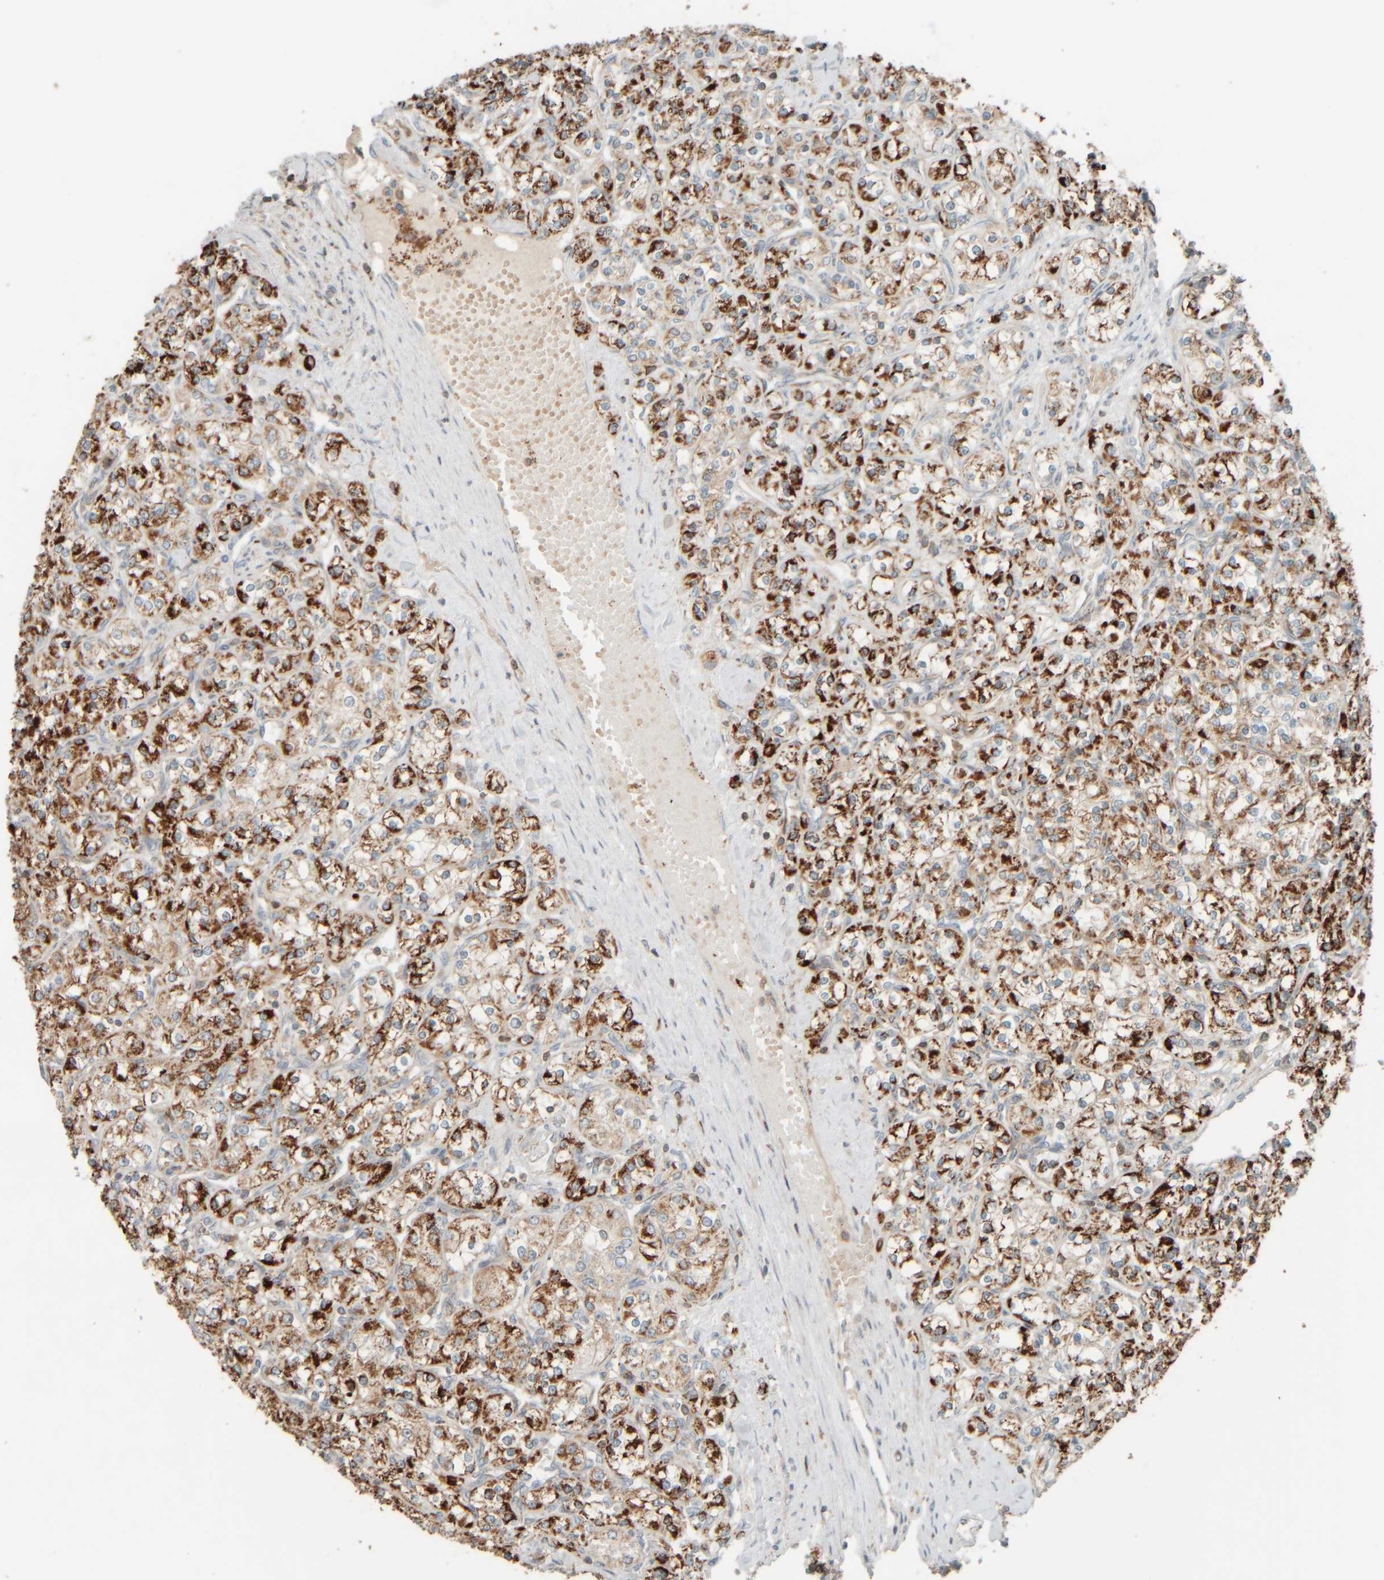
{"staining": {"intensity": "strong", "quantity": ">75%", "location": "cytoplasmic/membranous"}, "tissue": "renal cancer", "cell_type": "Tumor cells", "image_type": "cancer", "snomed": [{"axis": "morphology", "description": "Adenocarcinoma, NOS"}, {"axis": "topography", "description": "Kidney"}], "caption": "A photomicrograph showing strong cytoplasmic/membranous positivity in about >75% of tumor cells in renal cancer, as visualized by brown immunohistochemical staining.", "gene": "SPAG5", "patient": {"sex": "male", "age": 77}}